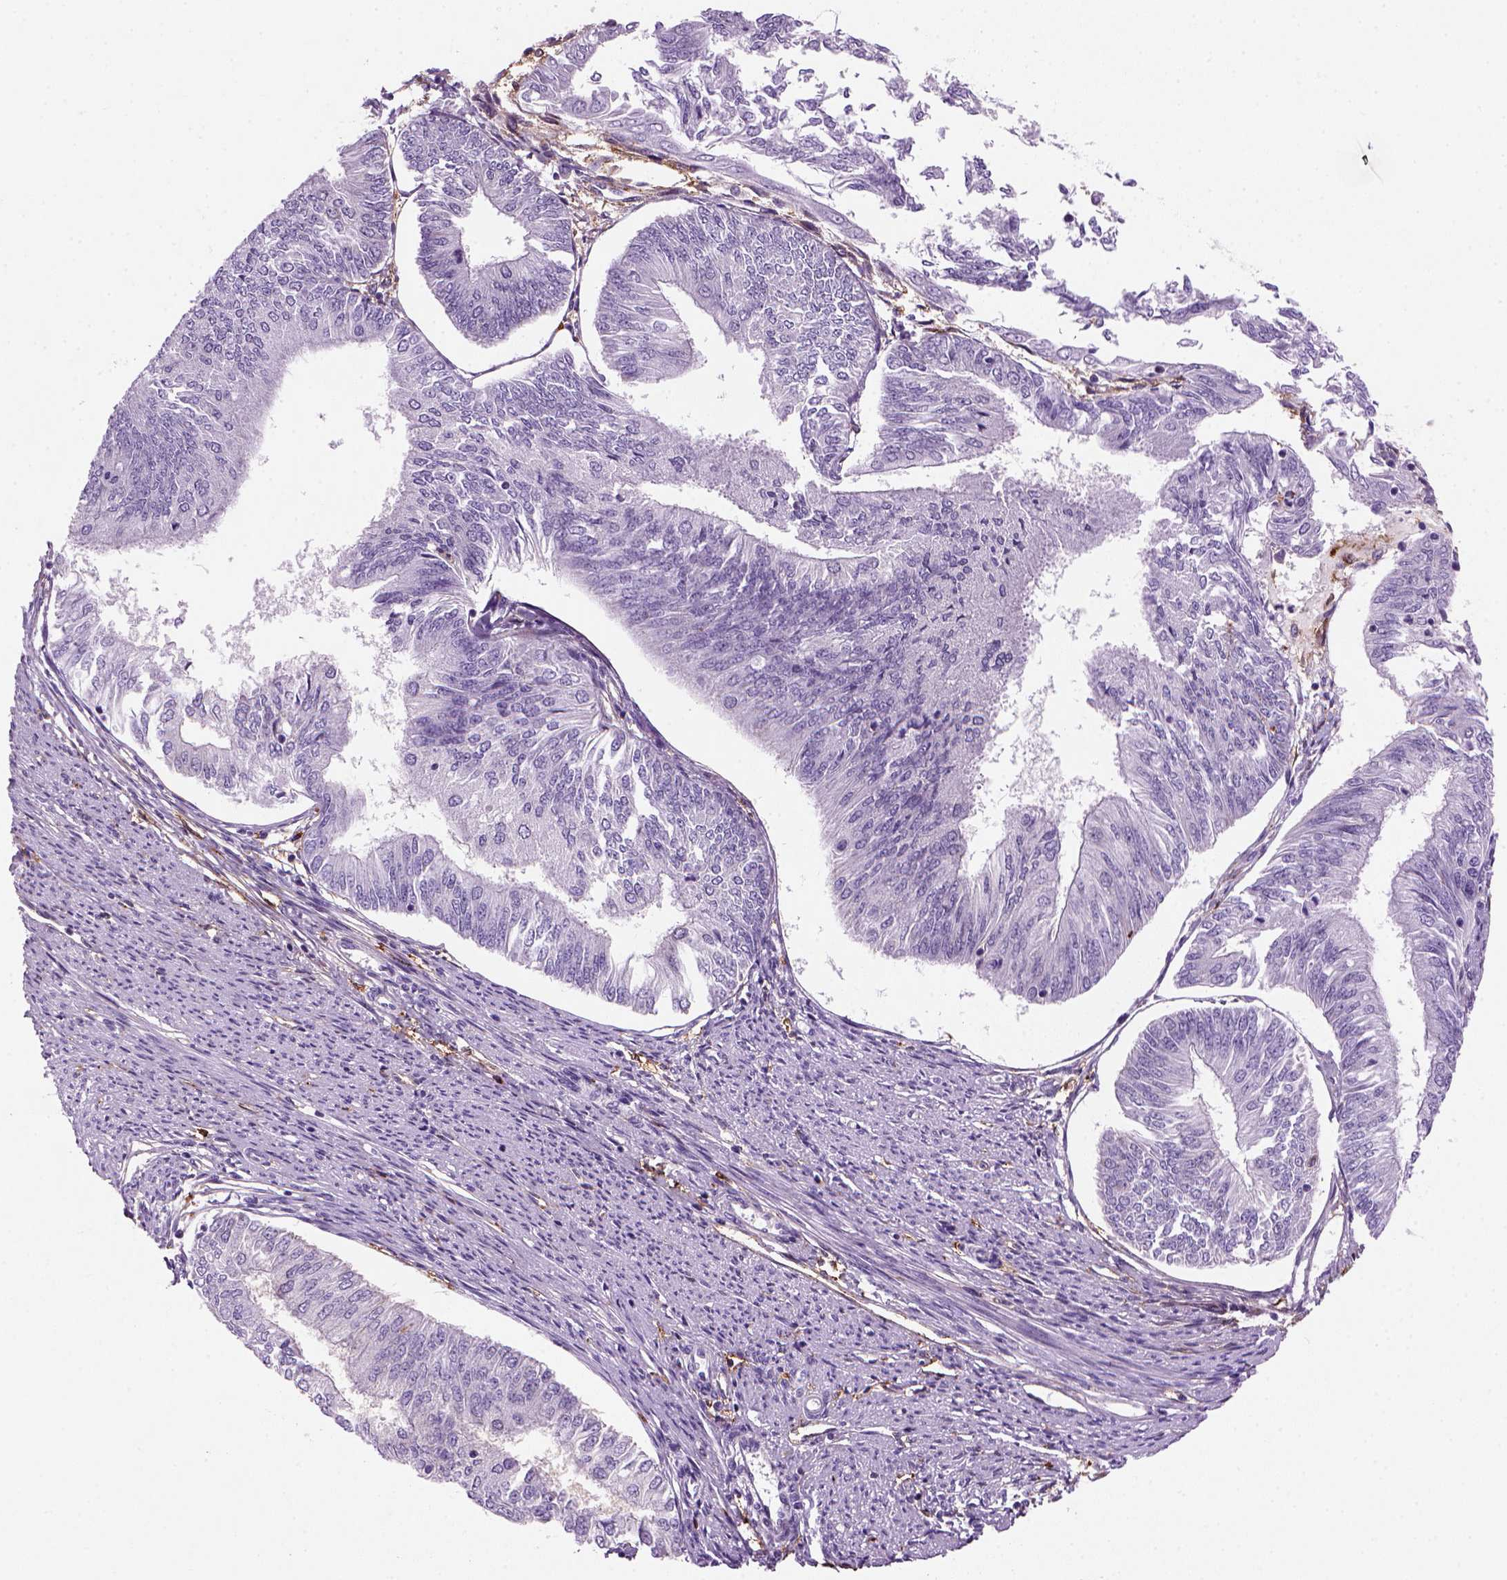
{"staining": {"intensity": "negative", "quantity": "none", "location": "none"}, "tissue": "endometrial cancer", "cell_type": "Tumor cells", "image_type": "cancer", "snomed": [{"axis": "morphology", "description": "Adenocarcinoma, NOS"}, {"axis": "topography", "description": "Endometrium"}], "caption": "An image of endometrial cancer stained for a protein shows no brown staining in tumor cells.", "gene": "MARCKS", "patient": {"sex": "female", "age": 58}}